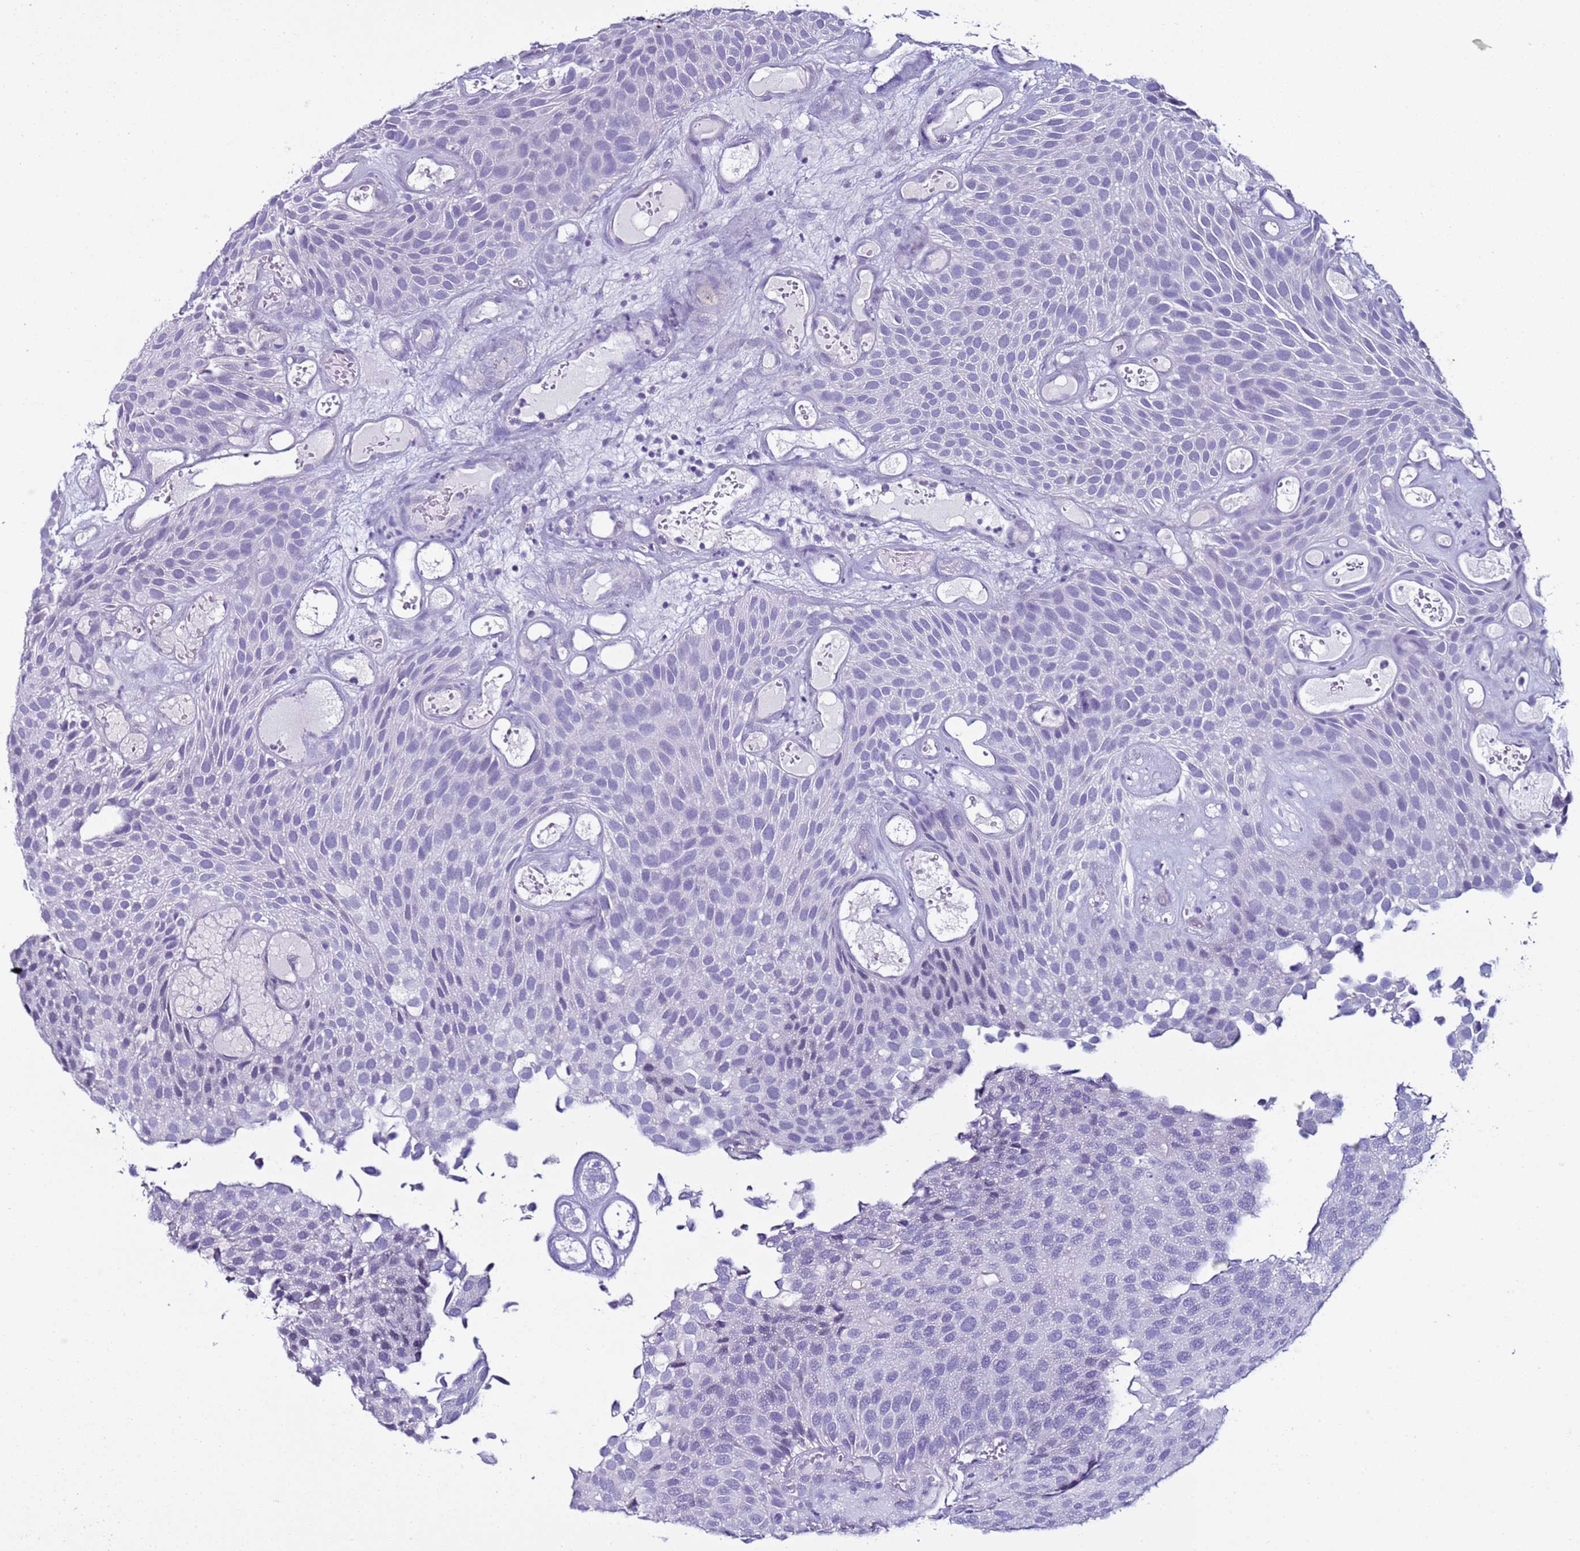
{"staining": {"intensity": "negative", "quantity": "none", "location": "none"}, "tissue": "urothelial cancer", "cell_type": "Tumor cells", "image_type": "cancer", "snomed": [{"axis": "morphology", "description": "Urothelial carcinoma, Low grade"}, {"axis": "topography", "description": "Urinary bladder"}], "caption": "Immunohistochemical staining of human low-grade urothelial carcinoma shows no significant staining in tumor cells.", "gene": "LRRC10B", "patient": {"sex": "male", "age": 89}}